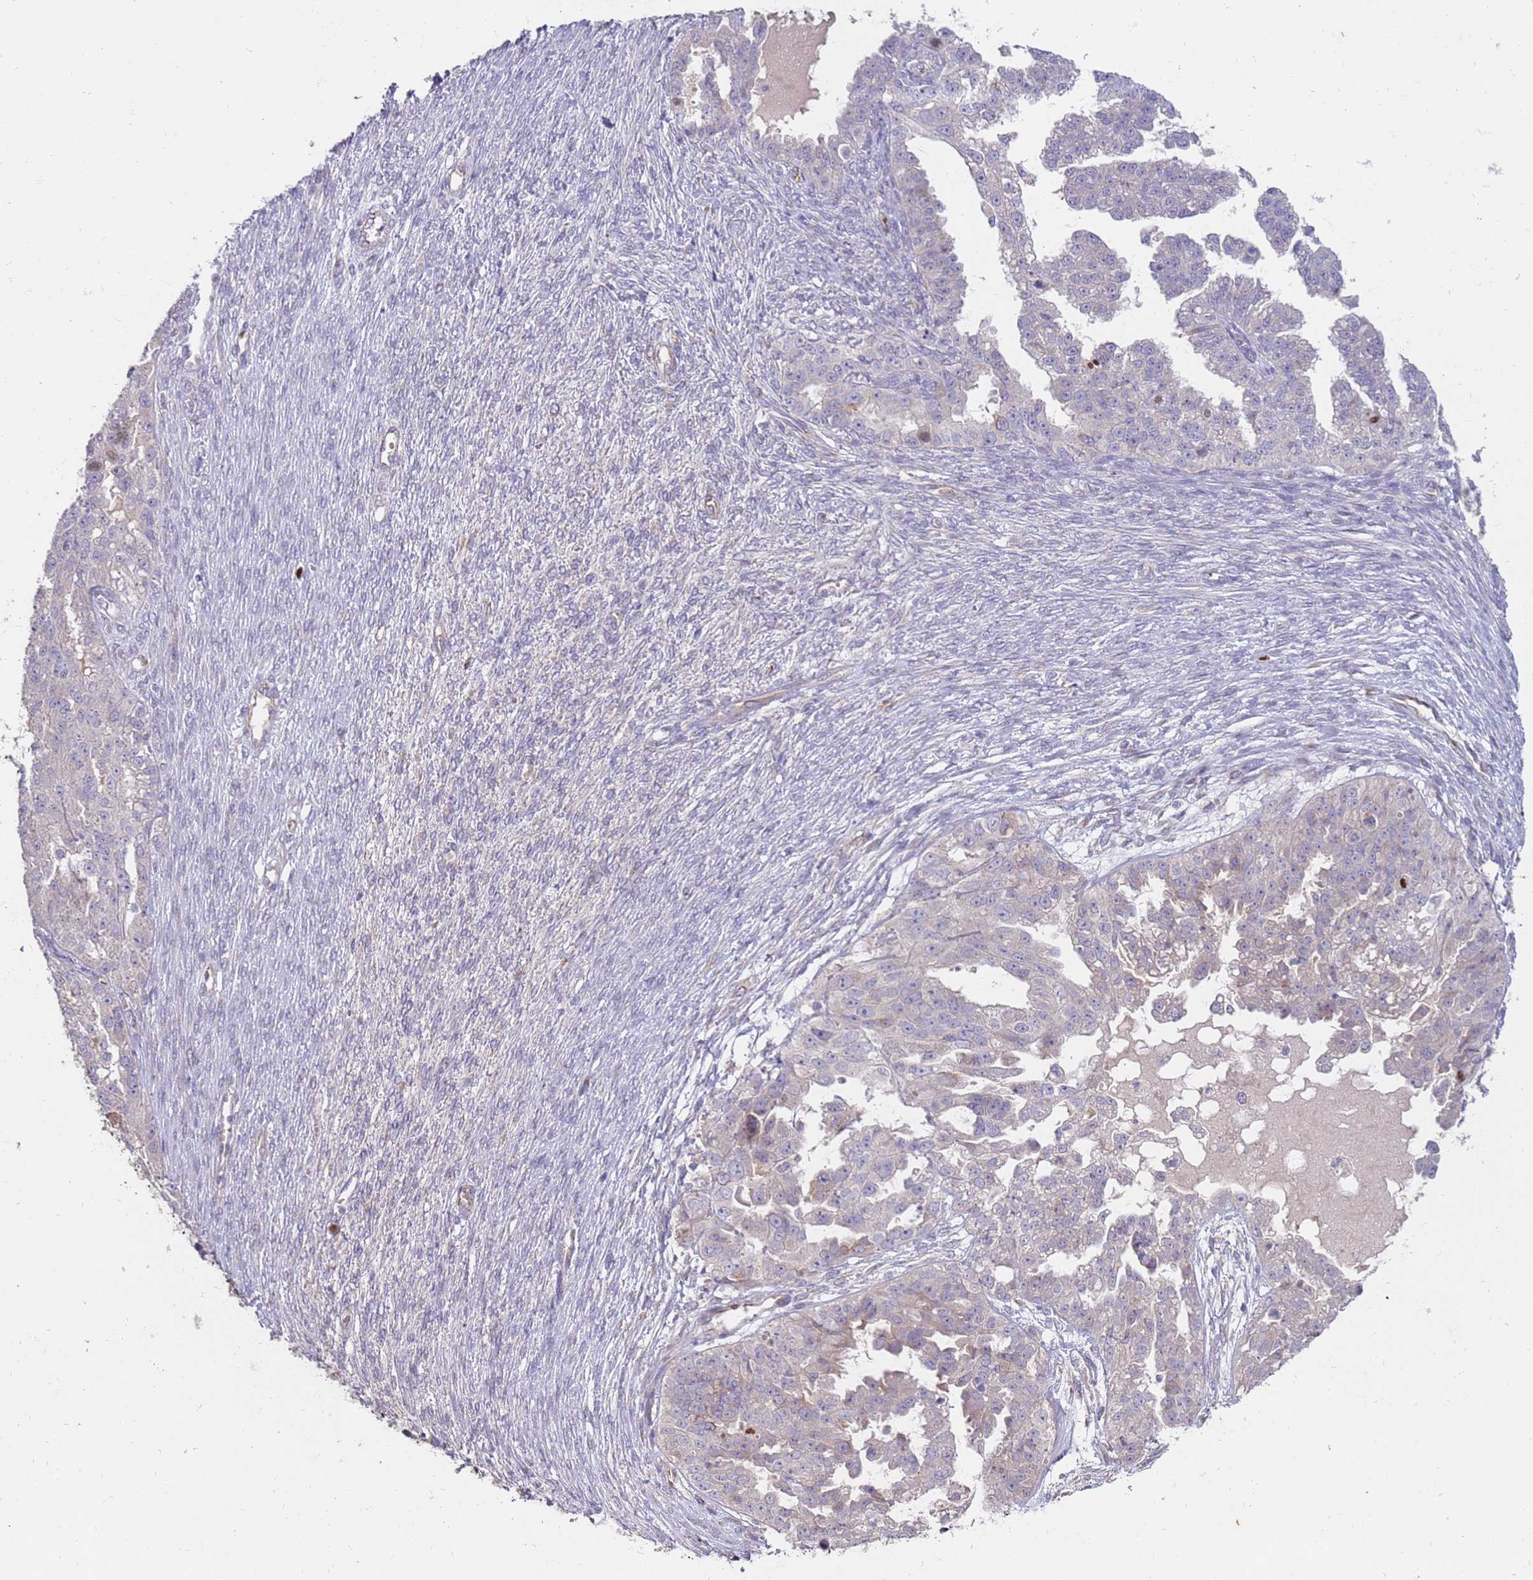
{"staining": {"intensity": "negative", "quantity": "none", "location": "none"}, "tissue": "ovarian cancer", "cell_type": "Tumor cells", "image_type": "cancer", "snomed": [{"axis": "morphology", "description": "Cystadenocarcinoma, serous, NOS"}, {"axis": "topography", "description": "Ovary"}], "caption": "The micrograph shows no significant positivity in tumor cells of ovarian cancer.", "gene": "NMUR2", "patient": {"sex": "female", "age": 58}}